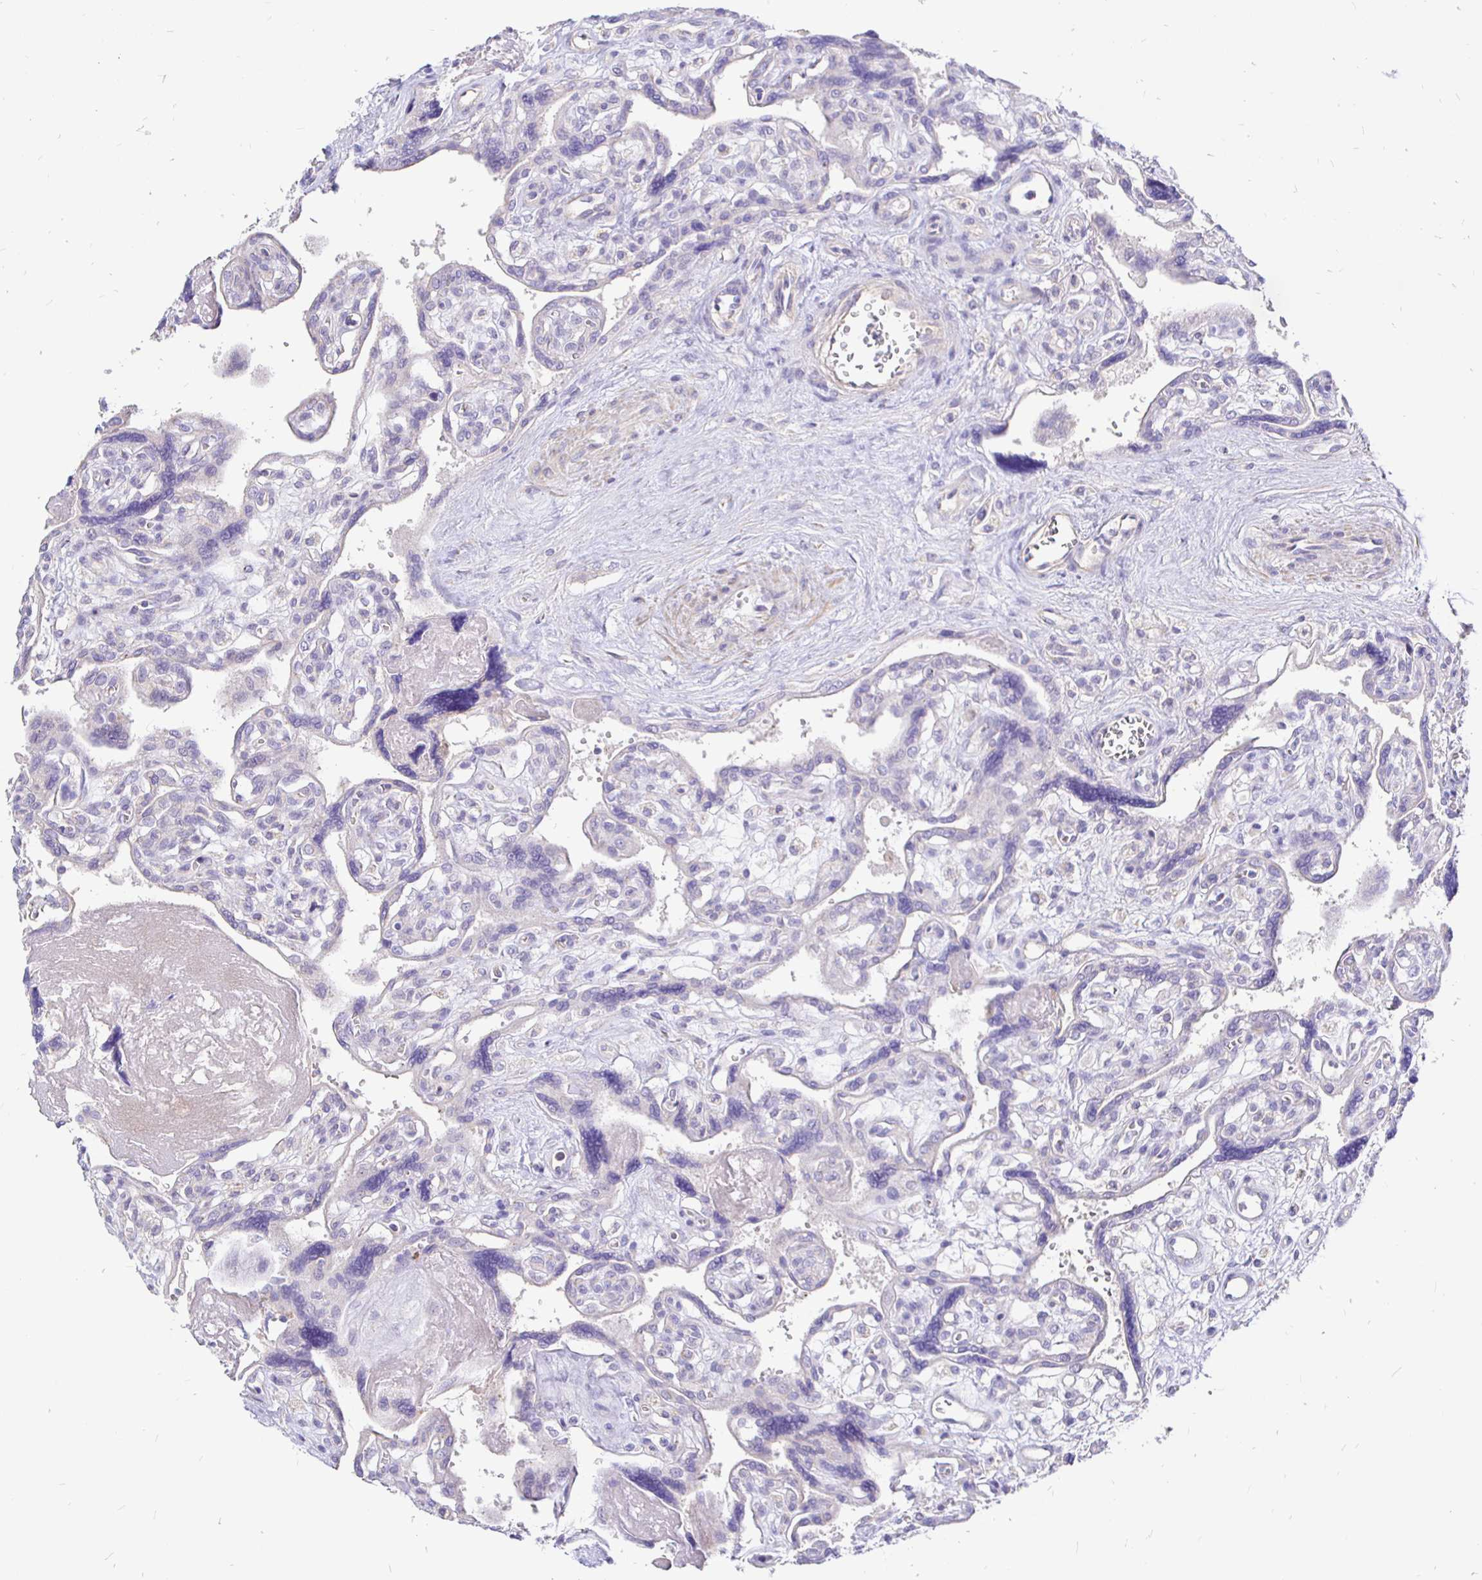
{"staining": {"intensity": "negative", "quantity": "none", "location": "none"}, "tissue": "placenta", "cell_type": "Trophoblastic cells", "image_type": "normal", "snomed": [{"axis": "morphology", "description": "Normal tissue, NOS"}, {"axis": "topography", "description": "Placenta"}], "caption": "A high-resolution histopathology image shows immunohistochemistry (IHC) staining of normal placenta, which shows no significant staining in trophoblastic cells.", "gene": "NECAB1", "patient": {"sex": "female", "age": 39}}